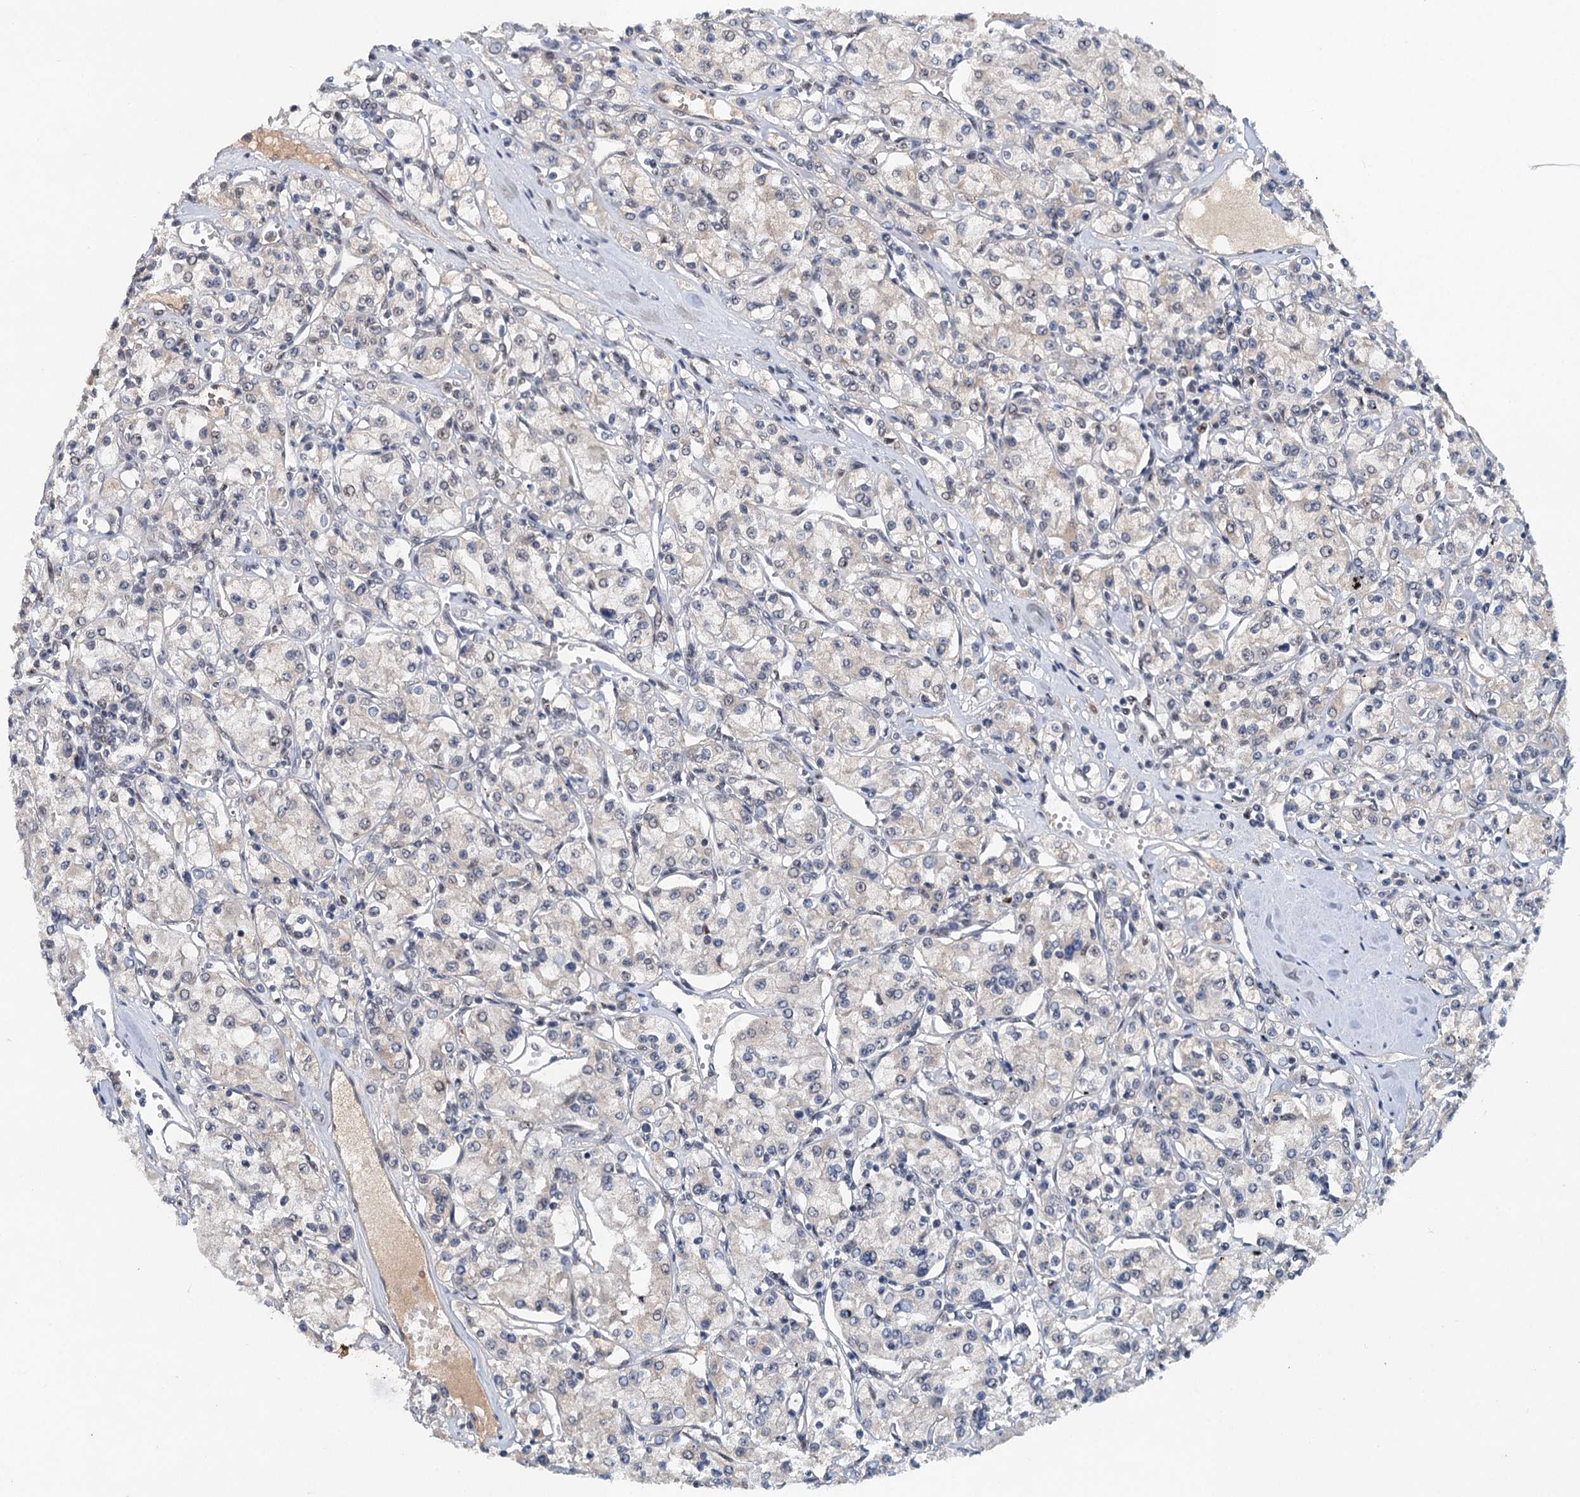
{"staining": {"intensity": "negative", "quantity": "none", "location": "none"}, "tissue": "renal cancer", "cell_type": "Tumor cells", "image_type": "cancer", "snomed": [{"axis": "morphology", "description": "Adenocarcinoma, NOS"}, {"axis": "topography", "description": "Kidney"}], "caption": "Photomicrograph shows no protein staining in tumor cells of renal cancer (adenocarcinoma) tissue.", "gene": "CSTF3", "patient": {"sex": "female", "age": 59}}